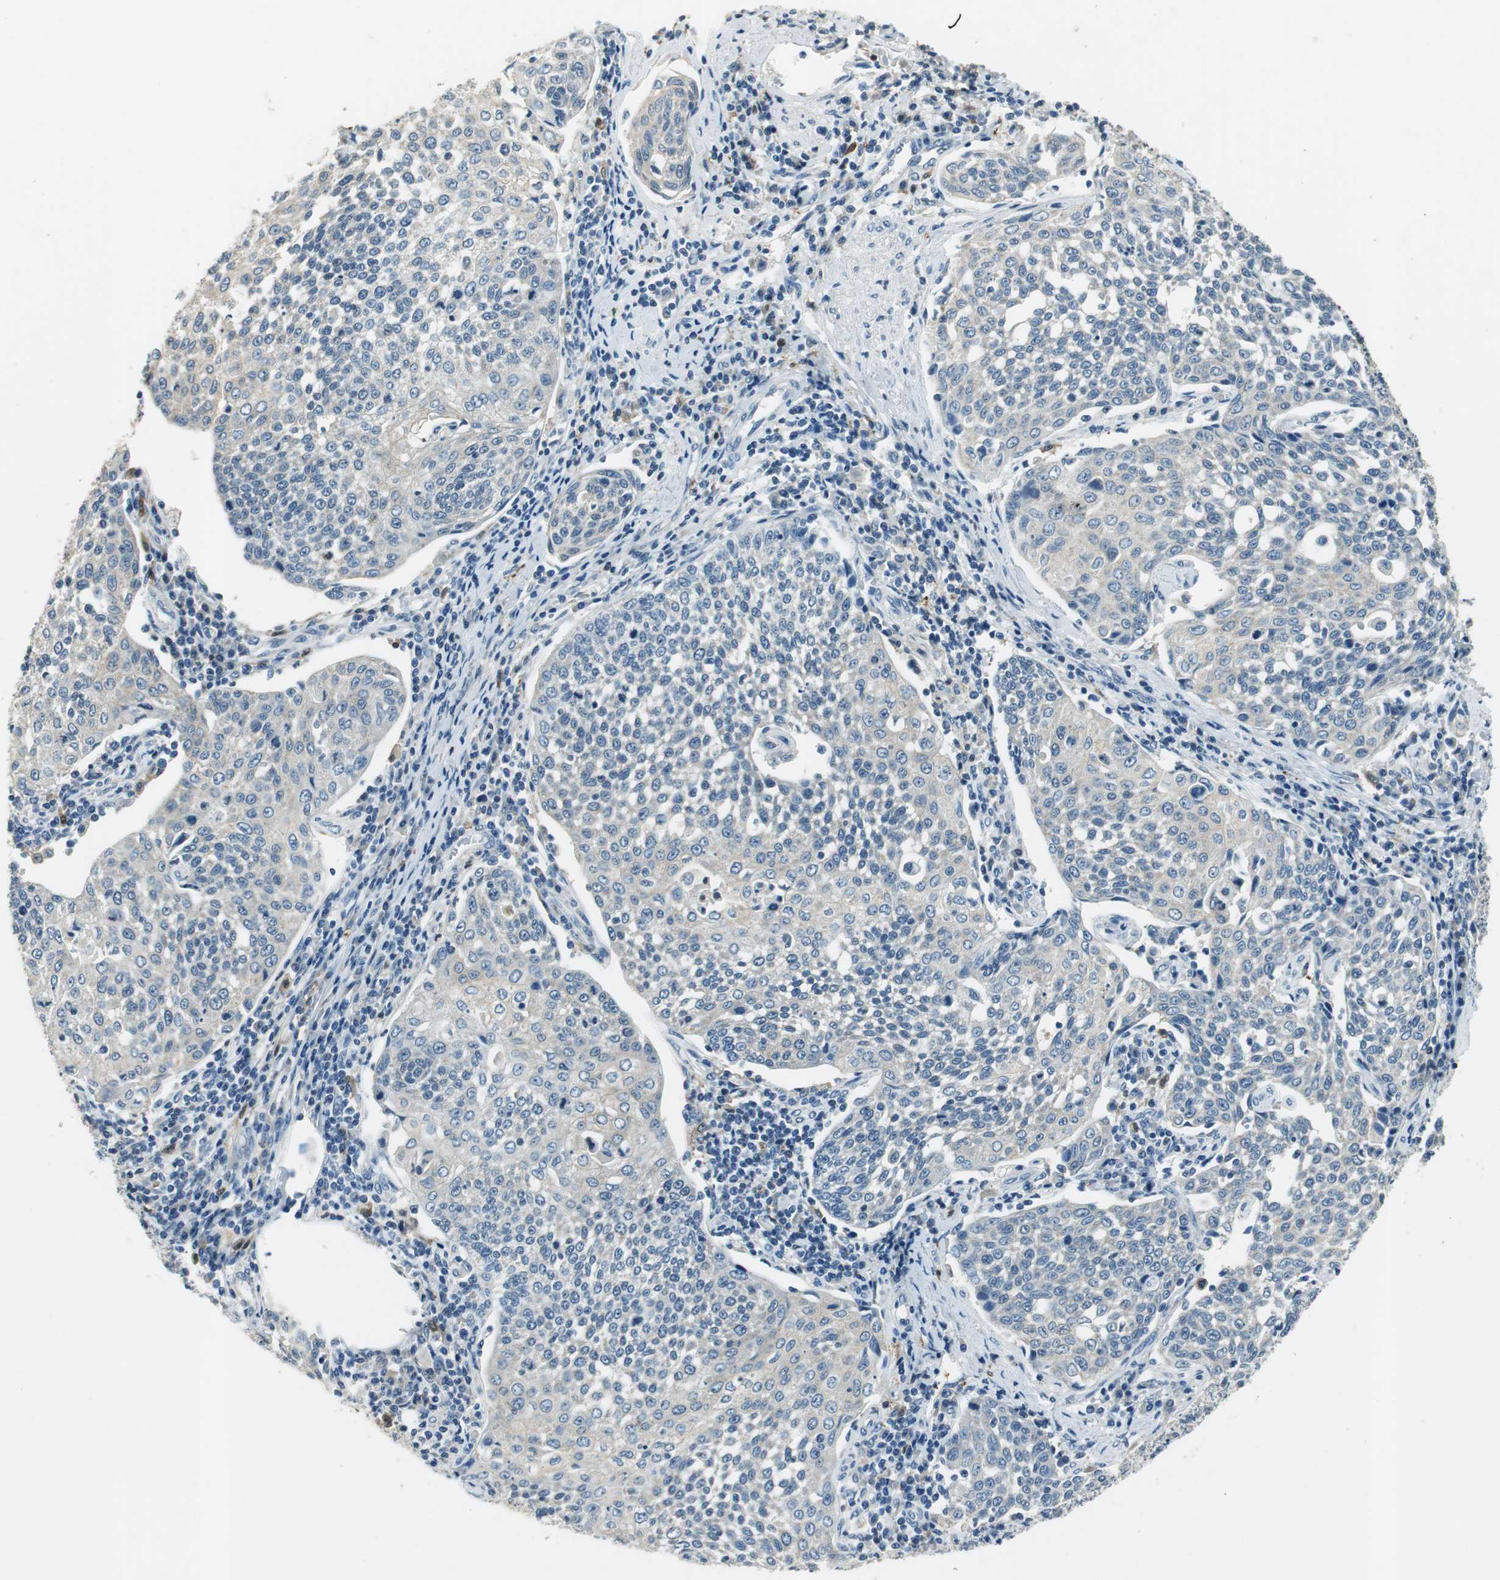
{"staining": {"intensity": "negative", "quantity": "none", "location": "none"}, "tissue": "cervical cancer", "cell_type": "Tumor cells", "image_type": "cancer", "snomed": [{"axis": "morphology", "description": "Squamous cell carcinoma, NOS"}, {"axis": "topography", "description": "Cervix"}], "caption": "High power microscopy photomicrograph of an IHC image of cervical cancer (squamous cell carcinoma), revealing no significant positivity in tumor cells. Nuclei are stained in blue.", "gene": "ME1", "patient": {"sex": "female", "age": 34}}